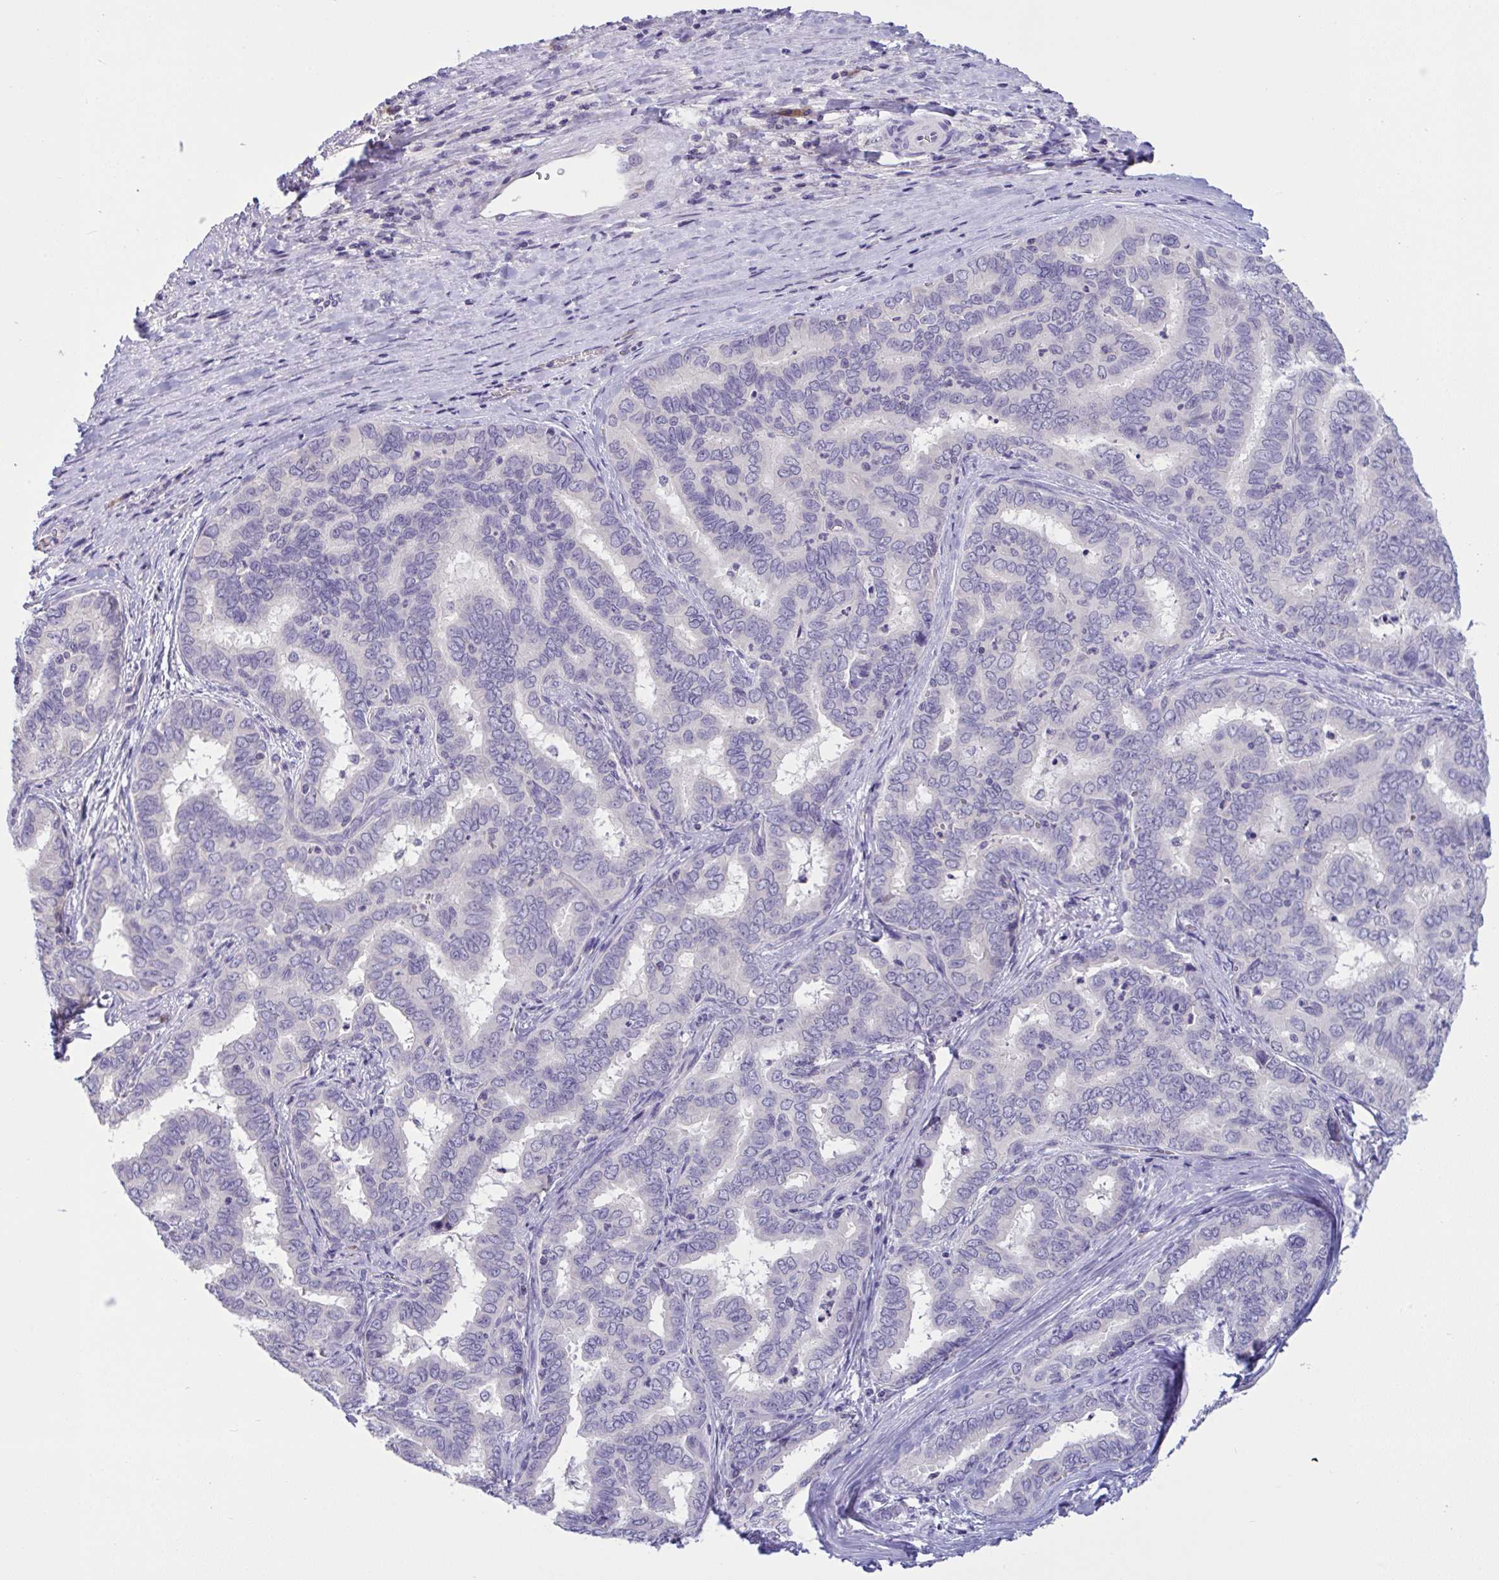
{"staining": {"intensity": "negative", "quantity": "none", "location": "none"}, "tissue": "liver cancer", "cell_type": "Tumor cells", "image_type": "cancer", "snomed": [{"axis": "morphology", "description": "Cholangiocarcinoma"}, {"axis": "topography", "description": "Liver"}], "caption": "Protein analysis of liver cancer exhibits no significant expression in tumor cells.", "gene": "TMEM41A", "patient": {"sex": "female", "age": 64}}